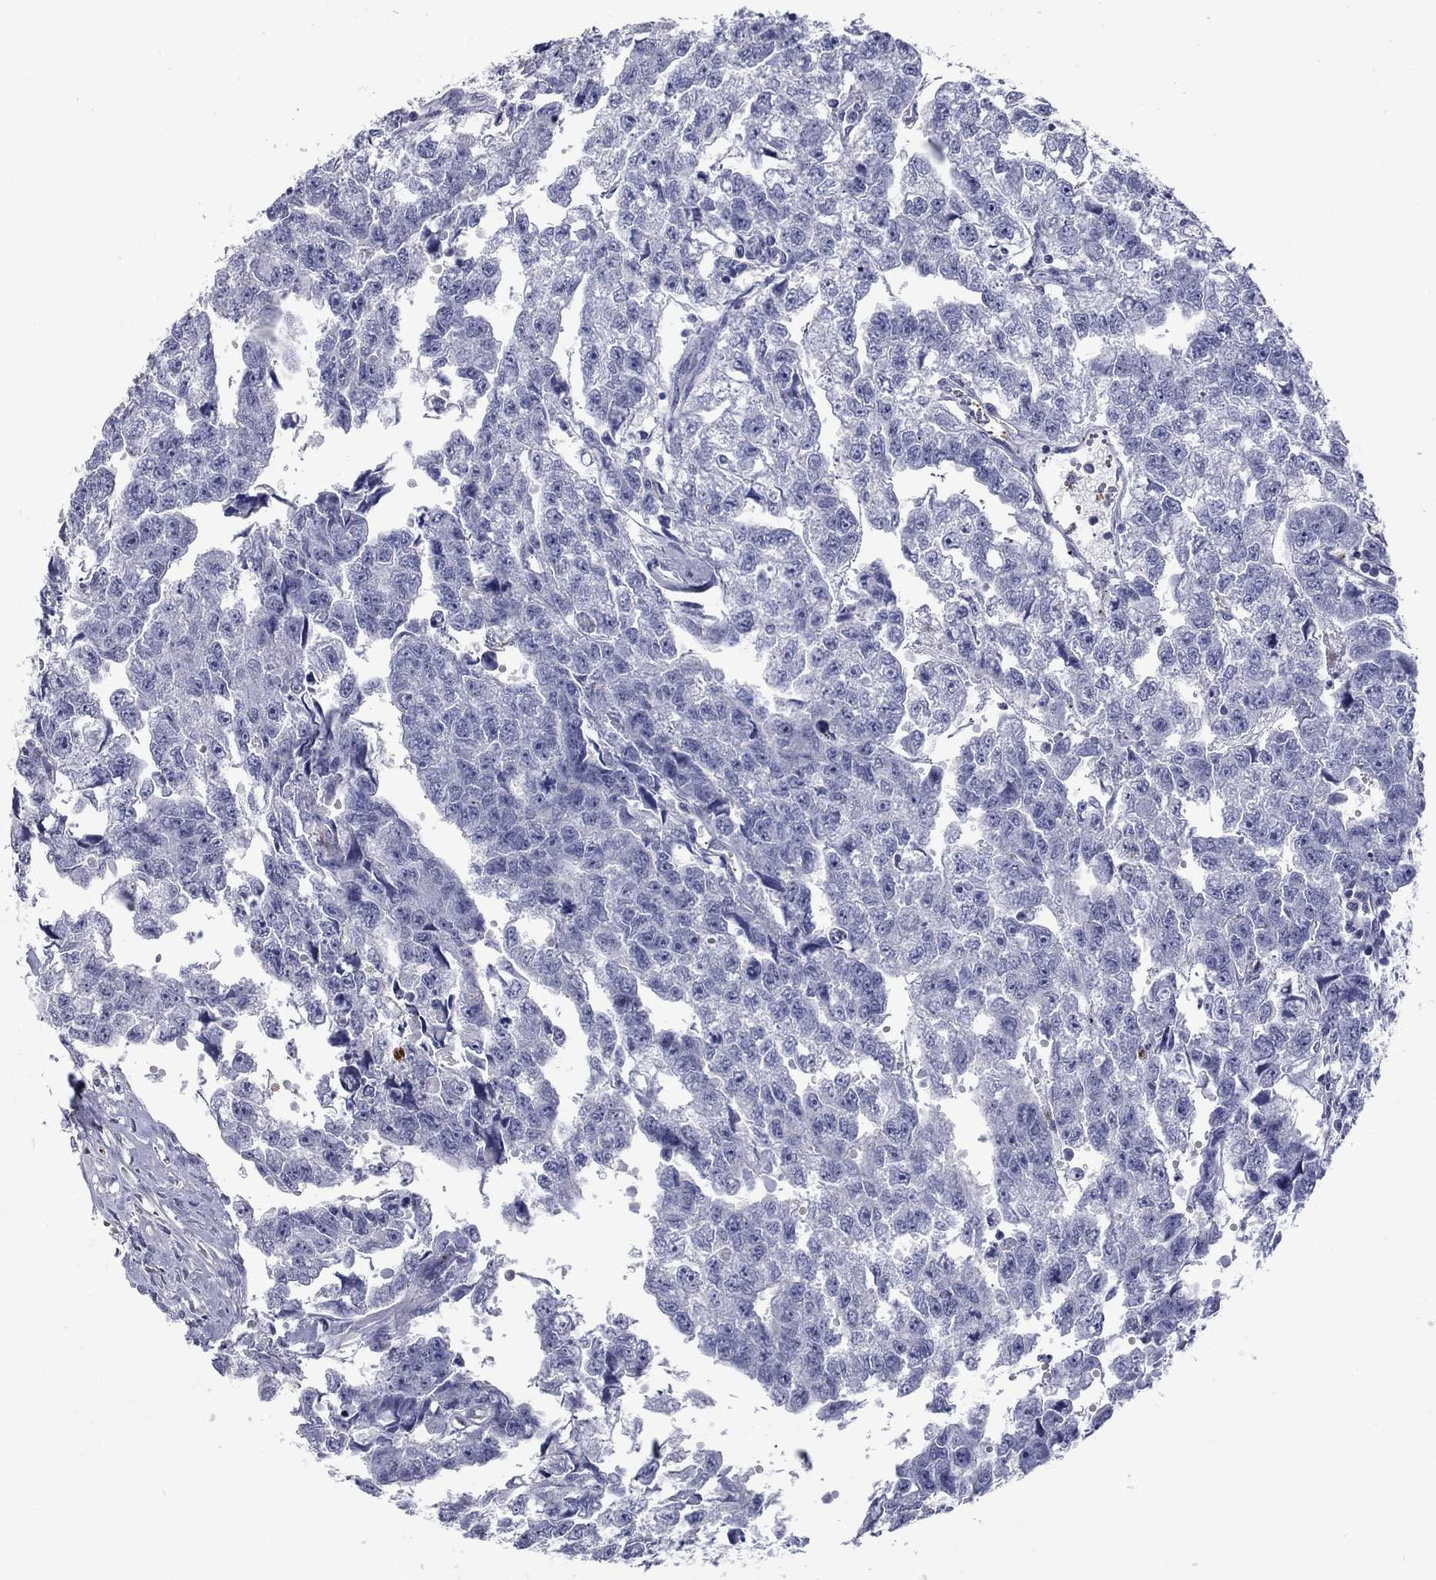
{"staining": {"intensity": "negative", "quantity": "none", "location": "none"}, "tissue": "testis cancer", "cell_type": "Tumor cells", "image_type": "cancer", "snomed": [{"axis": "morphology", "description": "Carcinoma, Embryonal, NOS"}, {"axis": "morphology", "description": "Teratoma, malignant, NOS"}, {"axis": "topography", "description": "Testis"}], "caption": "Immunohistochemistry of human malignant teratoma (testis) exhibits no positivity in tumor cells.", "gene": "PLEK", "patient": {"sex": "male", "age": 44}}